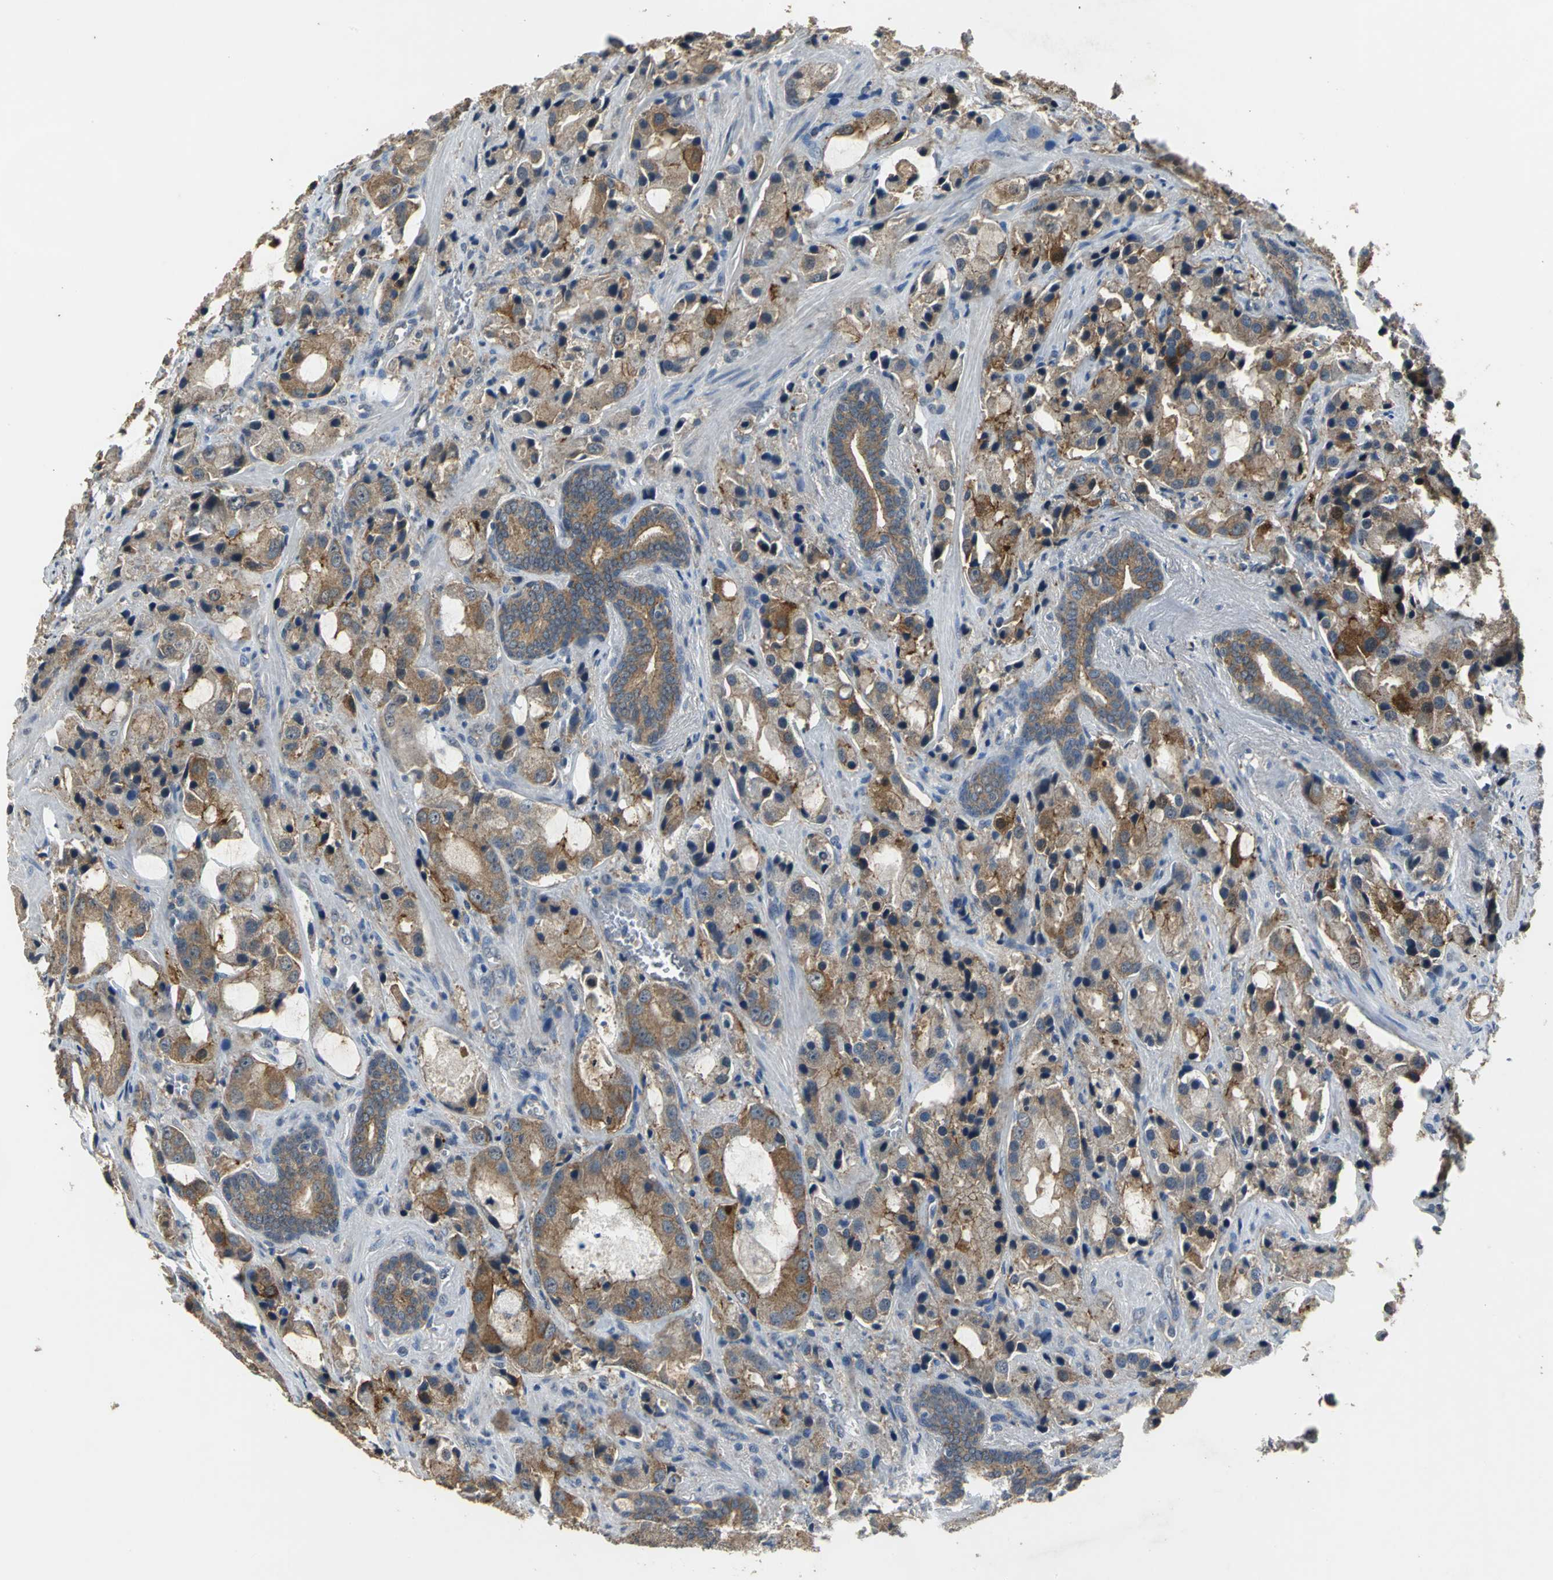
{"staining": {"intensity": "moderate", "quantity": ">75%", "location": "cytoplasmic/membranous"}, "tissue": "prostate cancer", "cell_type": "Tumor cells", "image_type": "cancer", "snomed": [{"axis": "morphology", "description": "Adenocarcinoma, High grade"}, {"axis": "topography", "description": "Prostate"}], "caption": "Prostate cancer stained with immunohistochemistry (IHC) exhibits moderate cytoplasmic/membranous expression in approximately >75% of tumor cells.", "gene": "OCLN", "patient": {"sex": "male", "age": 70}}